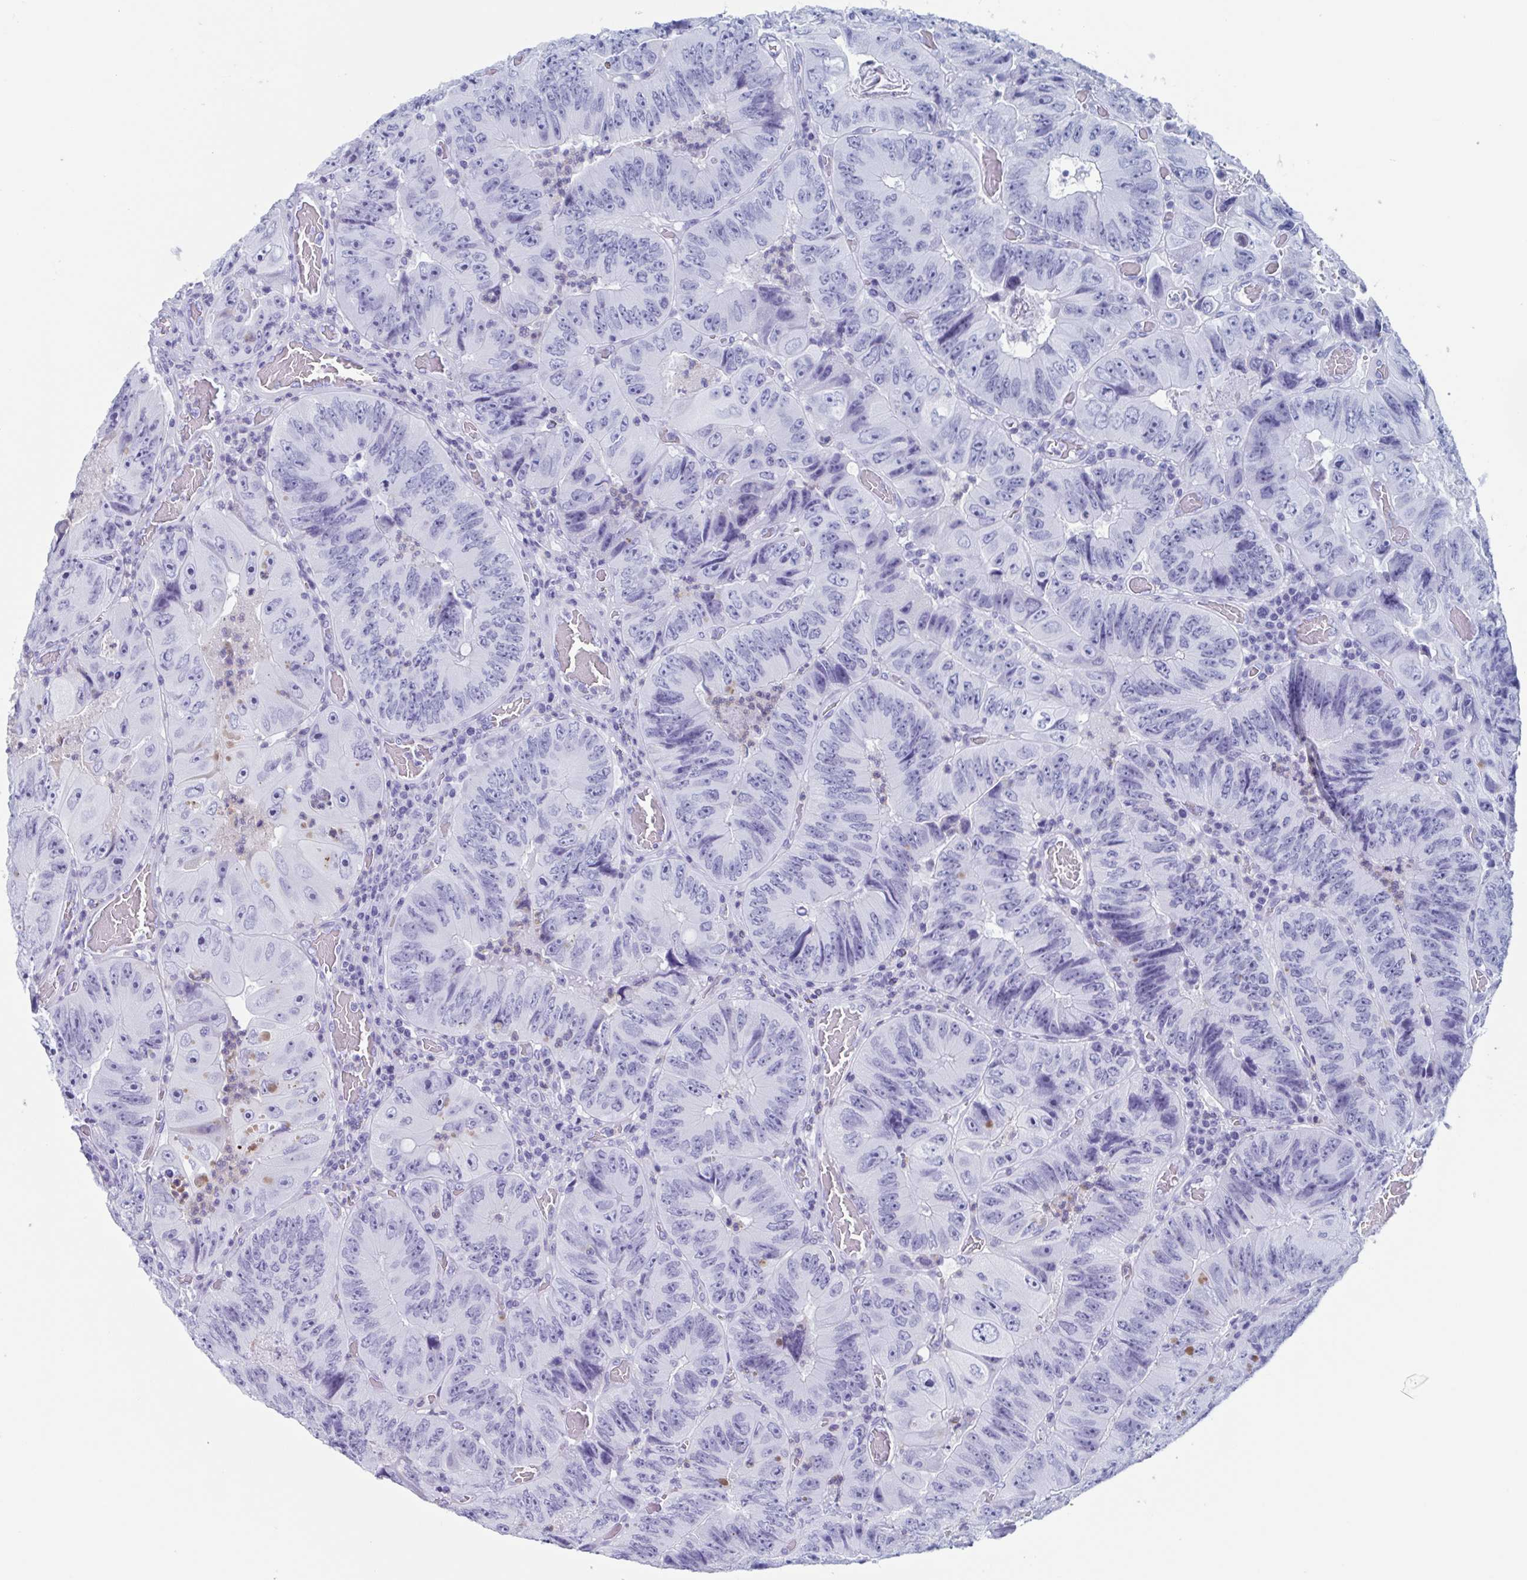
{"staining": {"intensity": "negative", "quantity": "none", "location": "none"}, "tissue": "colorectal cancer", "cell_type": "Tumor cells", "image_type": "cancer", "snomed": [{"axis": "morphology", "description": "Adenocarcinoma, NOS"}, {"axis": "topography", "description": "Colon"}], "caption": "The immunohistochemistry (IHC) micrograph has no significant expression in tumor cells of colorectal adenocarcinoma tissue.", "gene": "BPI", "patient": {"sex": "female", "age": 84}}